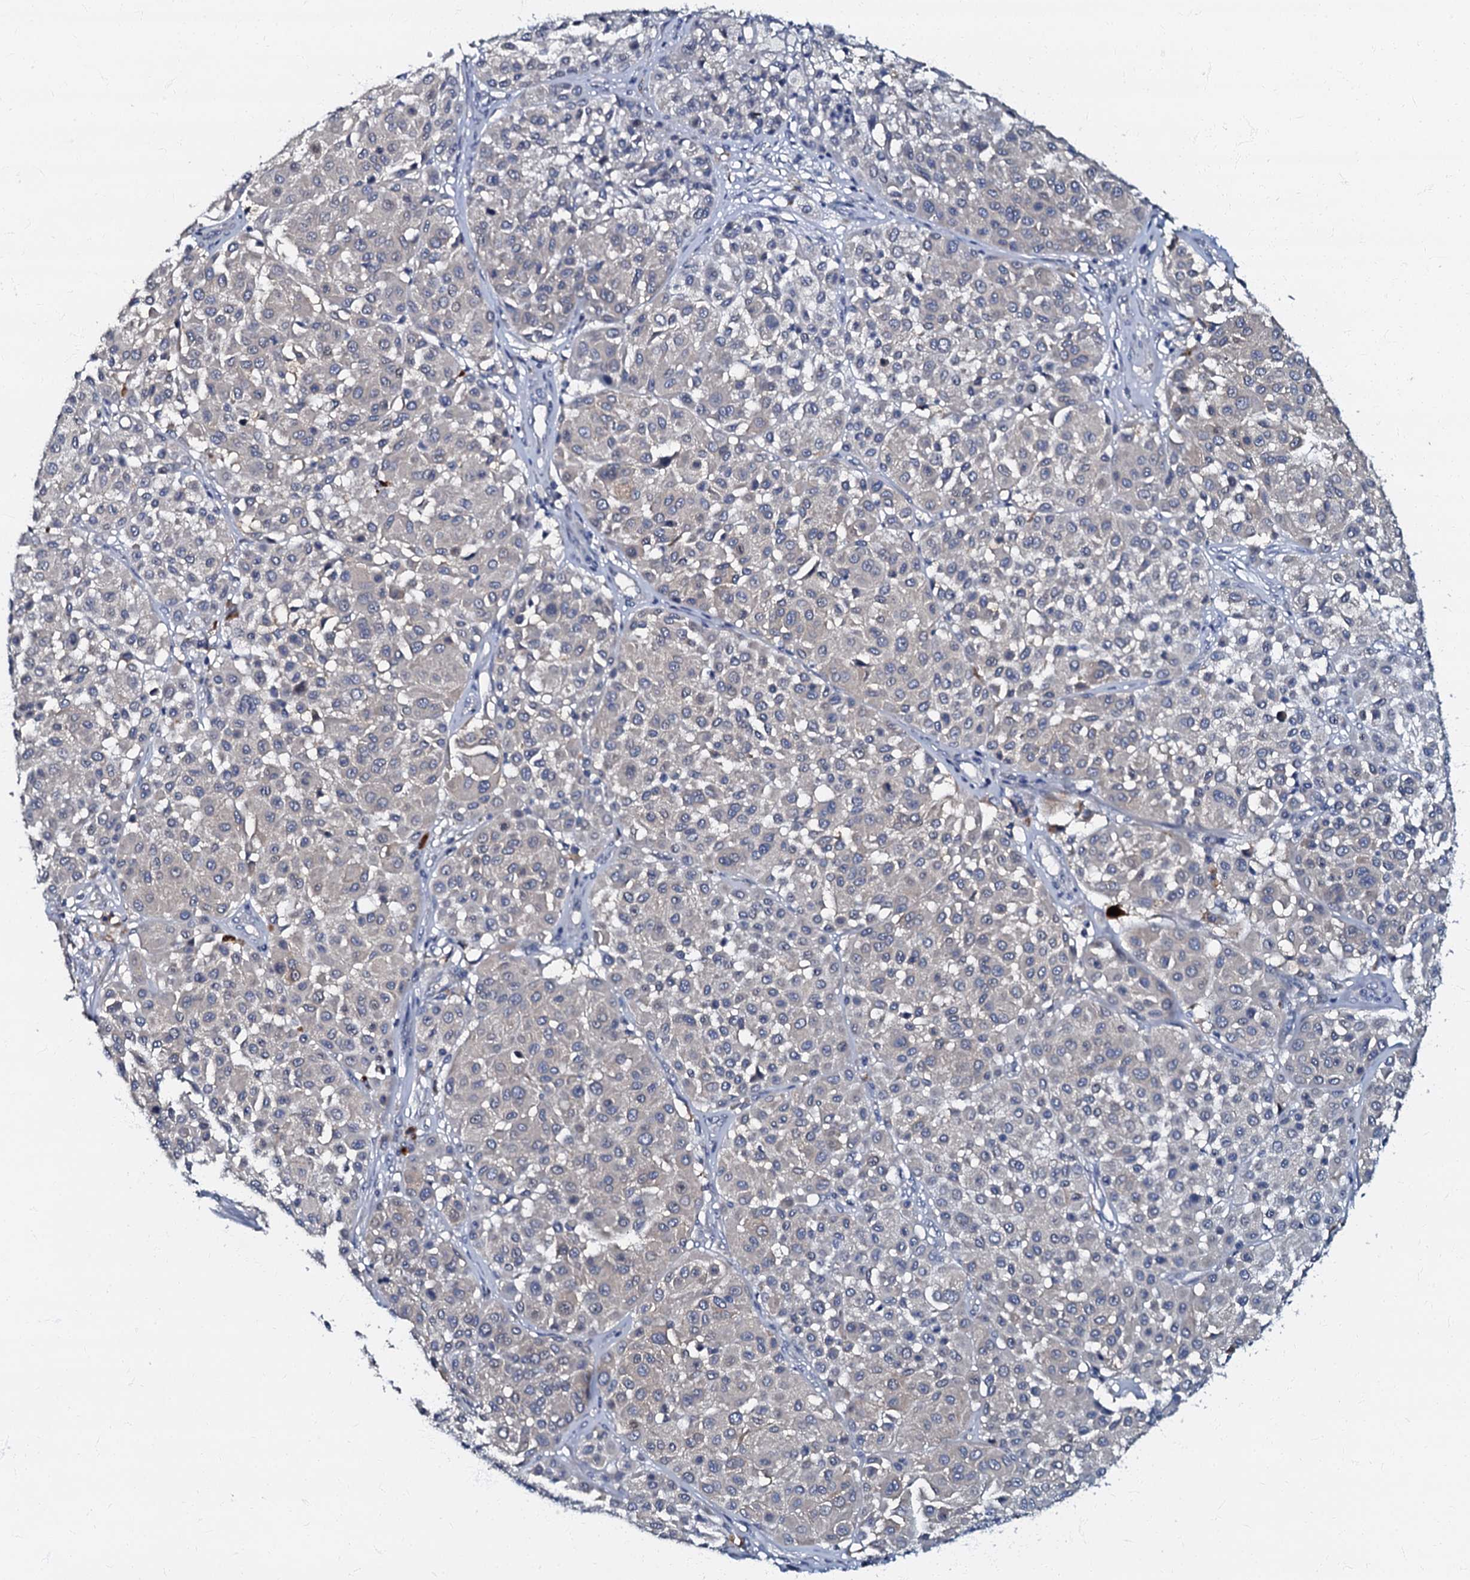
{"staining": {"intensity": "negative", "quantity": "none", "location": "none"}, "tissue": "melanoma", "cell_type": "Tumor cells", "image_type": "cancer", "snomed": [{"axis": "morphology", "description": "Malignant melanoma, Metastatic site"}, {"axis": "topography", "description": "Soft tissue"}], "caption": "Protein analysis of malignant melanoma (metastatic site) exhibits no significant positivity in tumor cells.", "gene": "OLAH", "patient": {"sex": "male", "age": 41}}